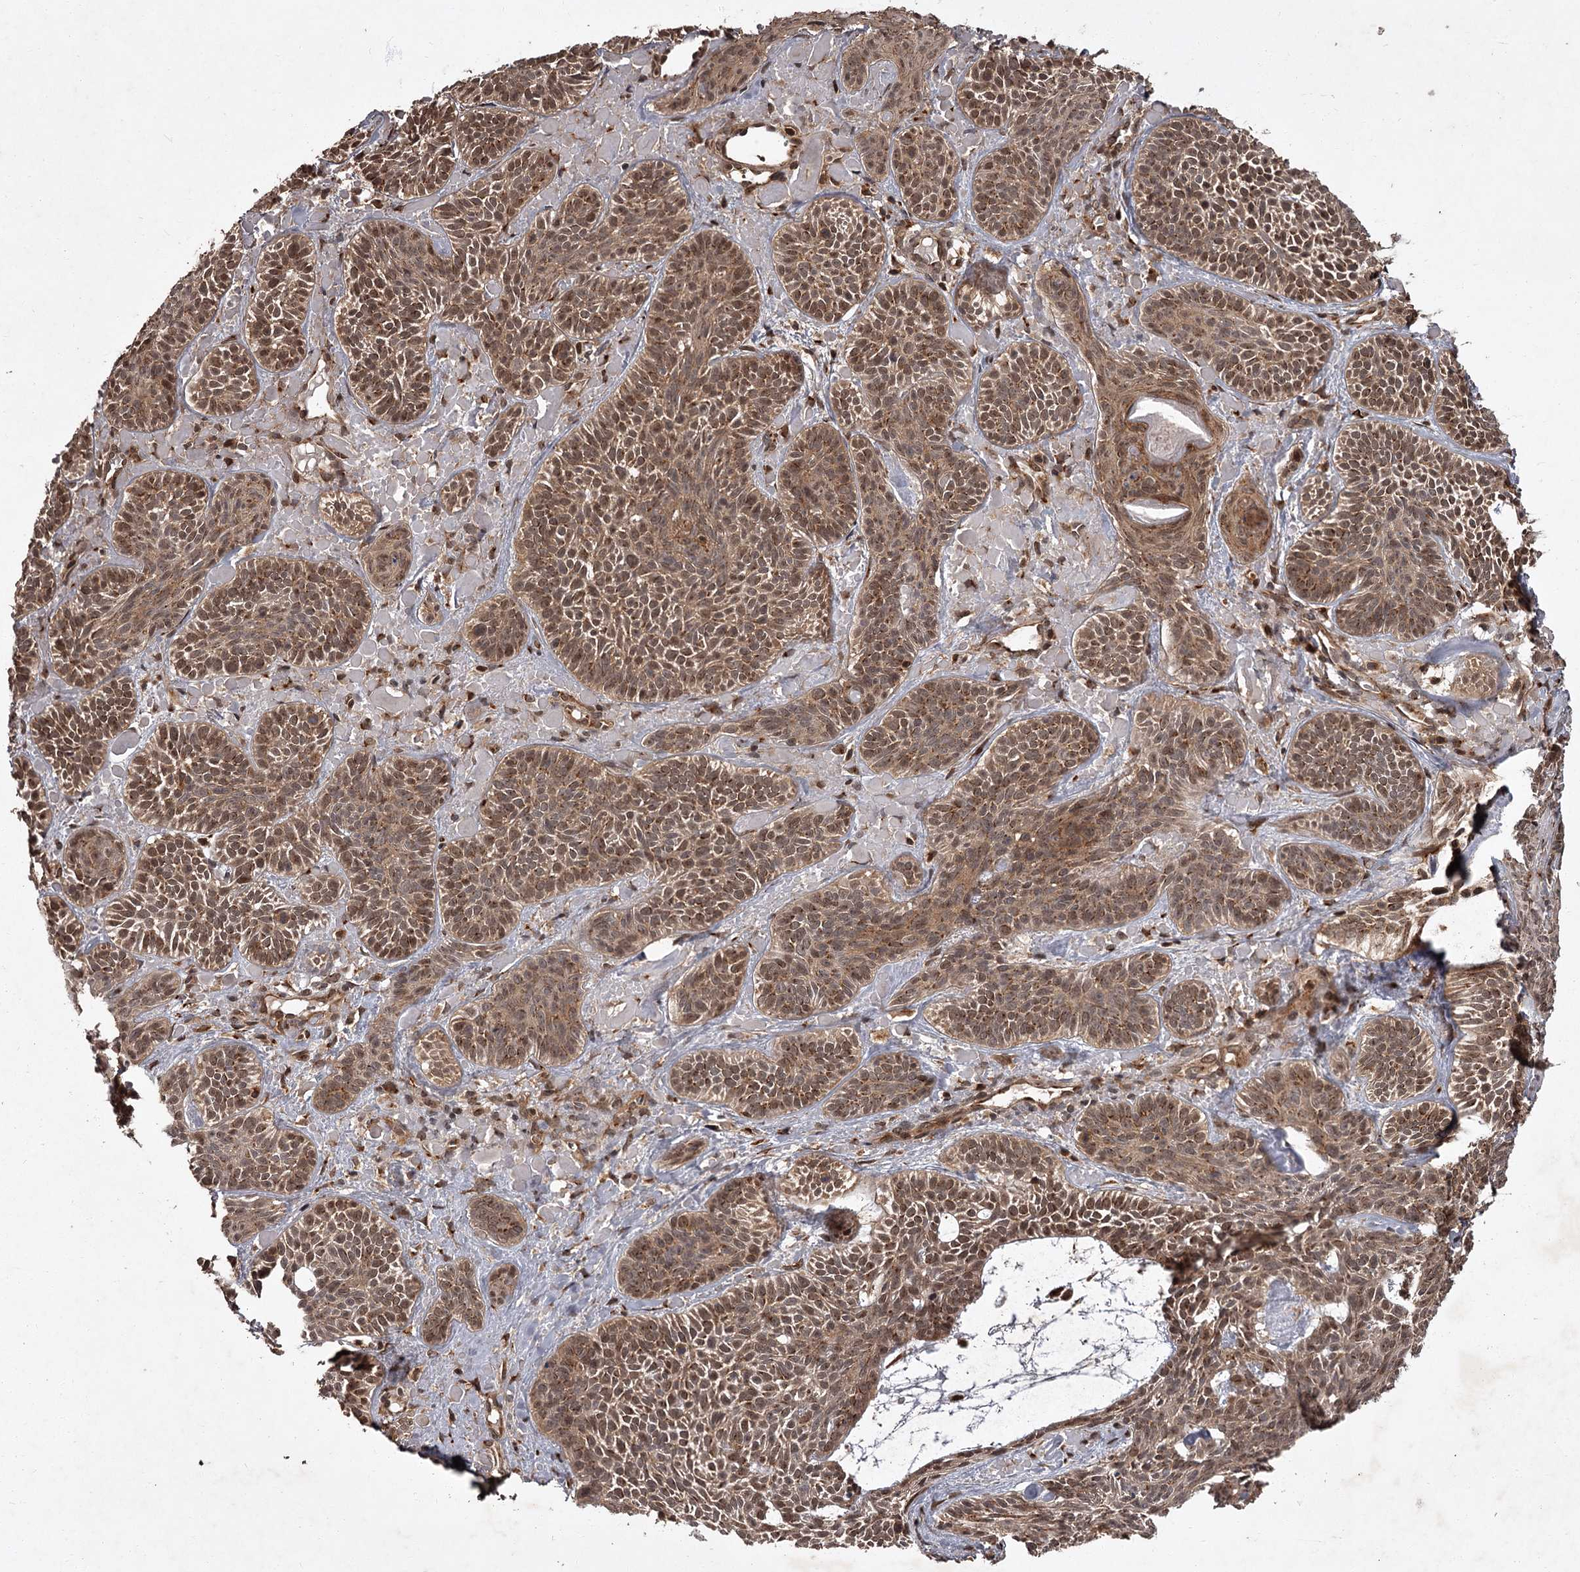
{"staining": {"intensity": "moderate", "quantity": ">75%", "location": "cytoplasmic/membranous,nuclear"}, "tissue": "skin cancer", "cell_type": "Tumor cells", "image_type": "cancer", "snomed": [{"axis": "morphology", "description": "Basal cell carcinoma"}, {"axis": "topography", "description": "Skin"}], "caption": "Human basal cell carcinoma (skin) stained with a protein marker displays moderate staining in tumor cells.", "gene": "TBC1D23", "patient": {"sex": "male", "age": 85}}